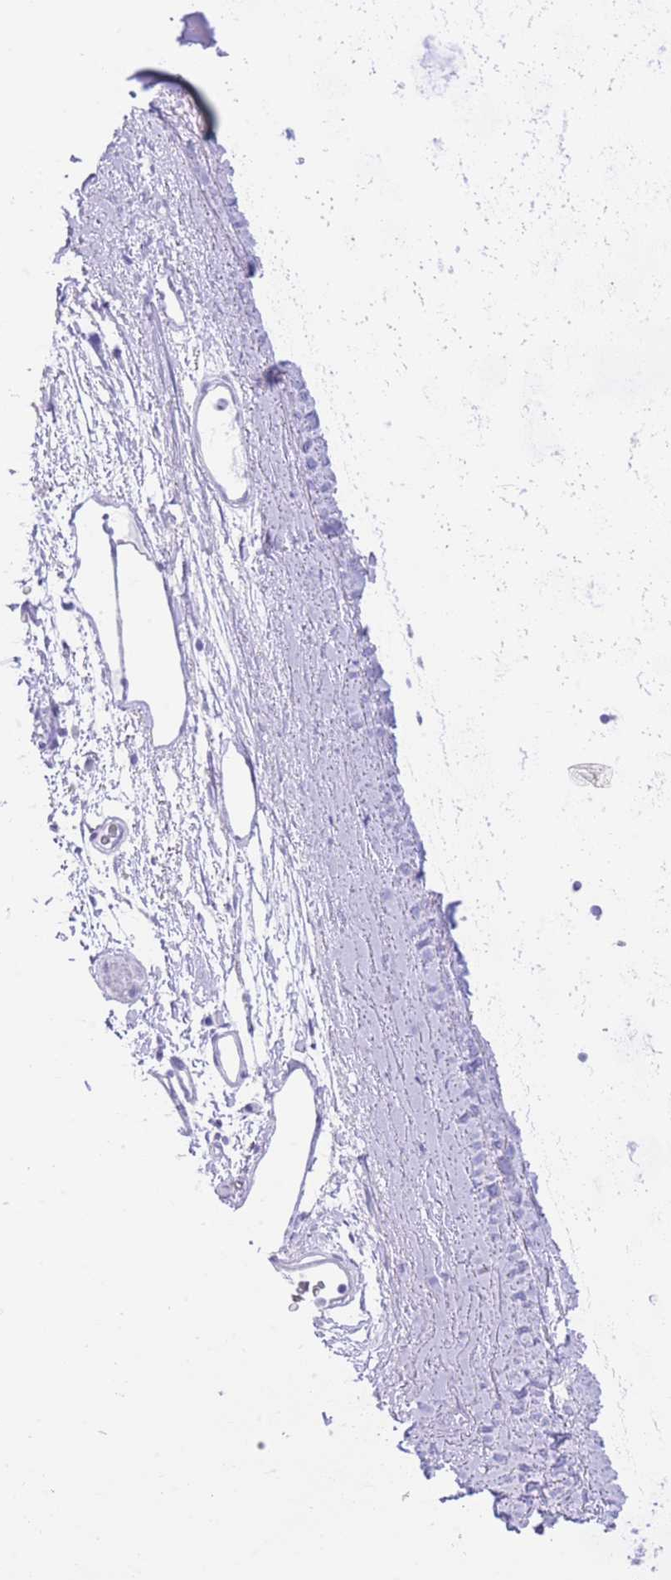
{"staining": {"intensity": "negative", "quantity": "none", "location": "none"}, "tissue": "adipose tissue", "cell_type": "Adipocytes", "image_type": "normal", "snomed": [{"axis": "morphology", "description": "Normal tissue, NOS"}, {"axis": "topography", "description": "Cartilage tissue"}, {"axis": "topography", "description": "Bronchus"}], "caption": "Normal adipose tissue was stained to show a protein in brown. There is no significant staining in adipocytes.", "gene": "ELOA2", "patient": {"sex": "female", "age": 72}}